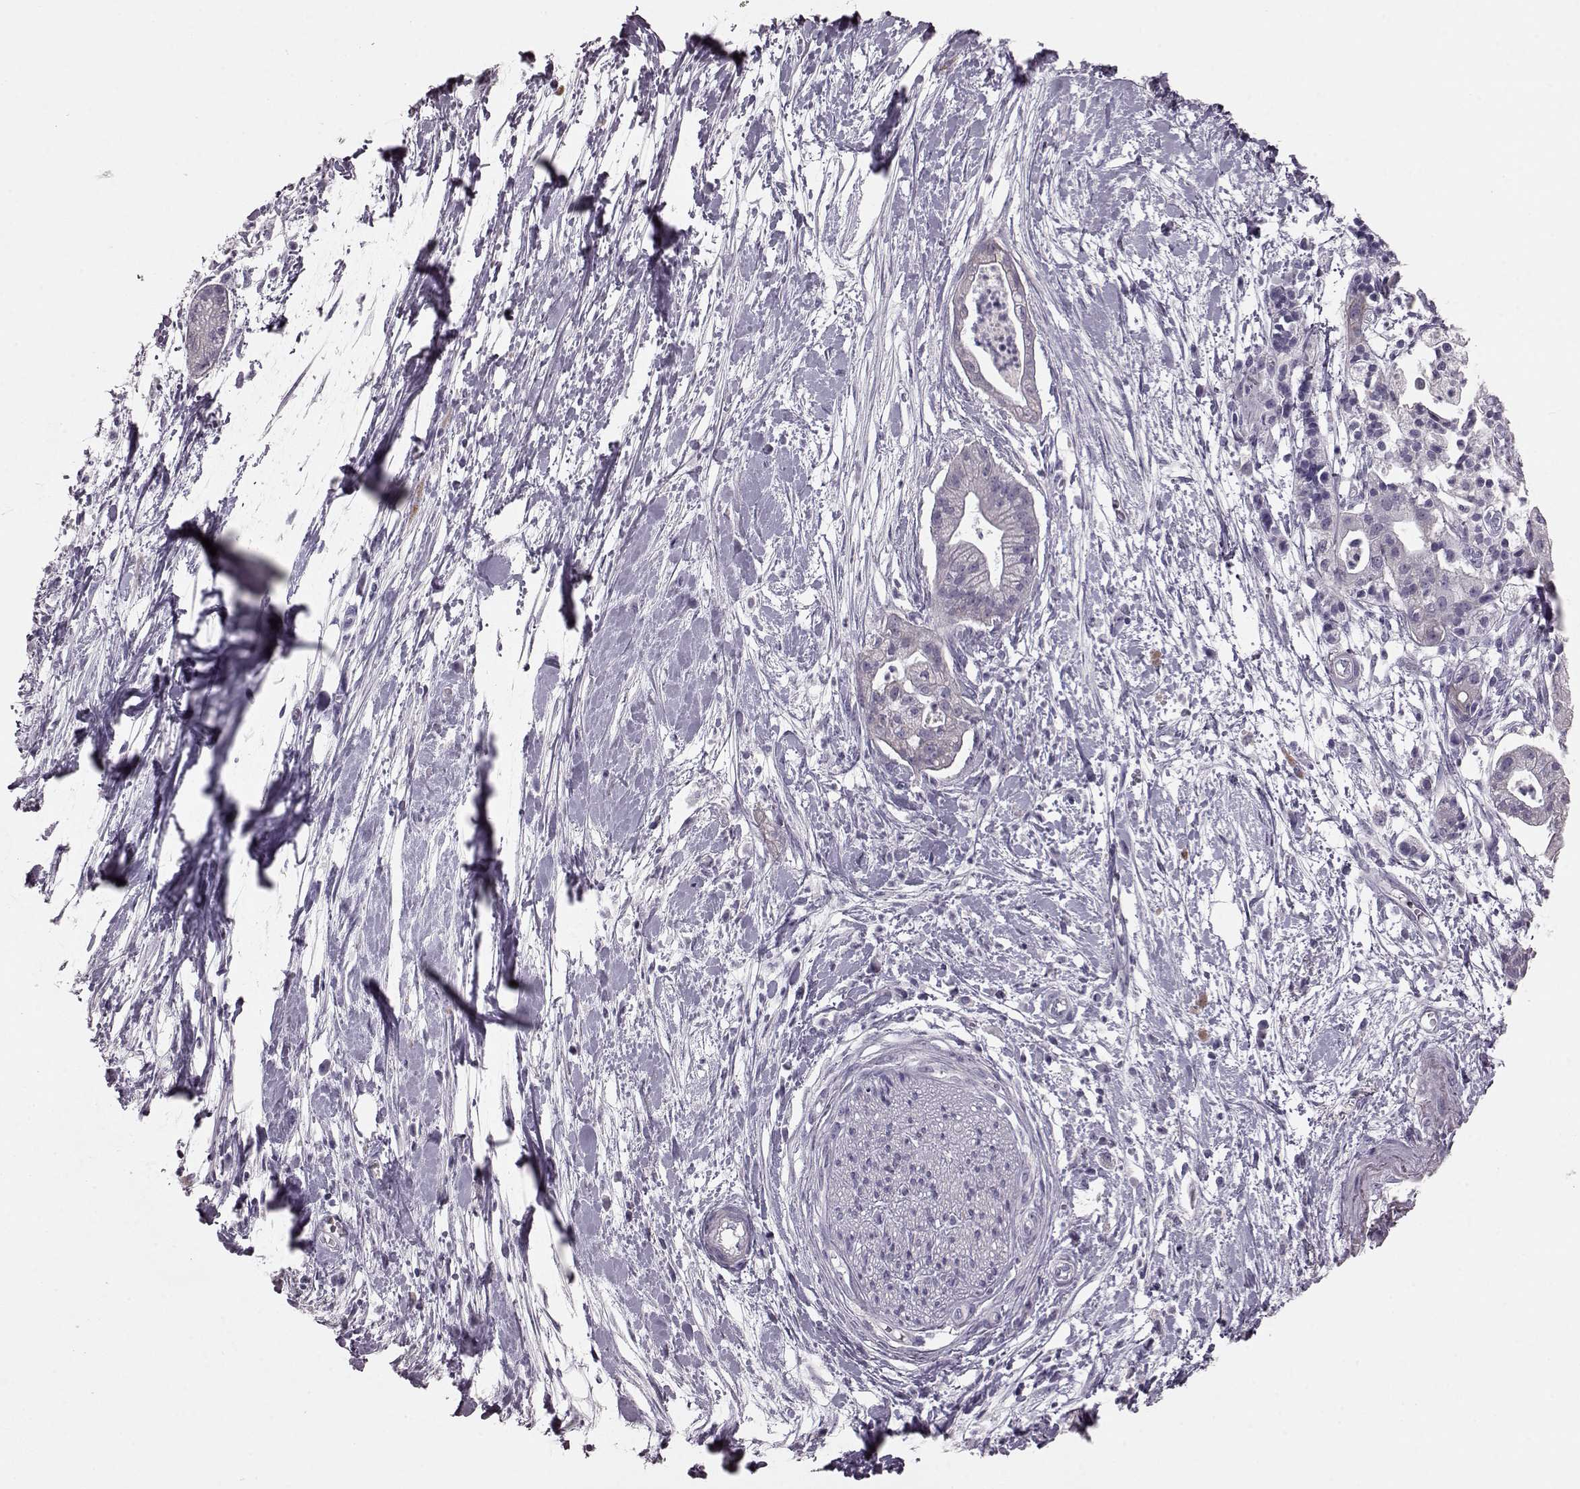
{"staining": {"intensity": "negative", "quantity": "none", "location": "none"}, "tissue": "pancreatic cancer", "cell_type": "Tumor cells", "image_type": "cancer", "snomed": [{"axis": "morphology", "description": "Normal tissue, NOS"}, {"axis": "morphology", "description": "Adenocarcinoma, NOS"}, {"axis": "topography", "description": "Lymph node"}, {"axis": "topography", "description": "Pancreas"}], "caption": "Tumor cells show no significant expression in pancreatic cancer (adenocarcinoma). The staining was performed using DAB (3,3'-diaminobenzidine) to visualize the protein expression in brown, while the nuclei were stained in blue with hematoxylin (Magnification: 20x).", "gene": "CRYBA2", "patient": {"sex": "female", "age": 58}}